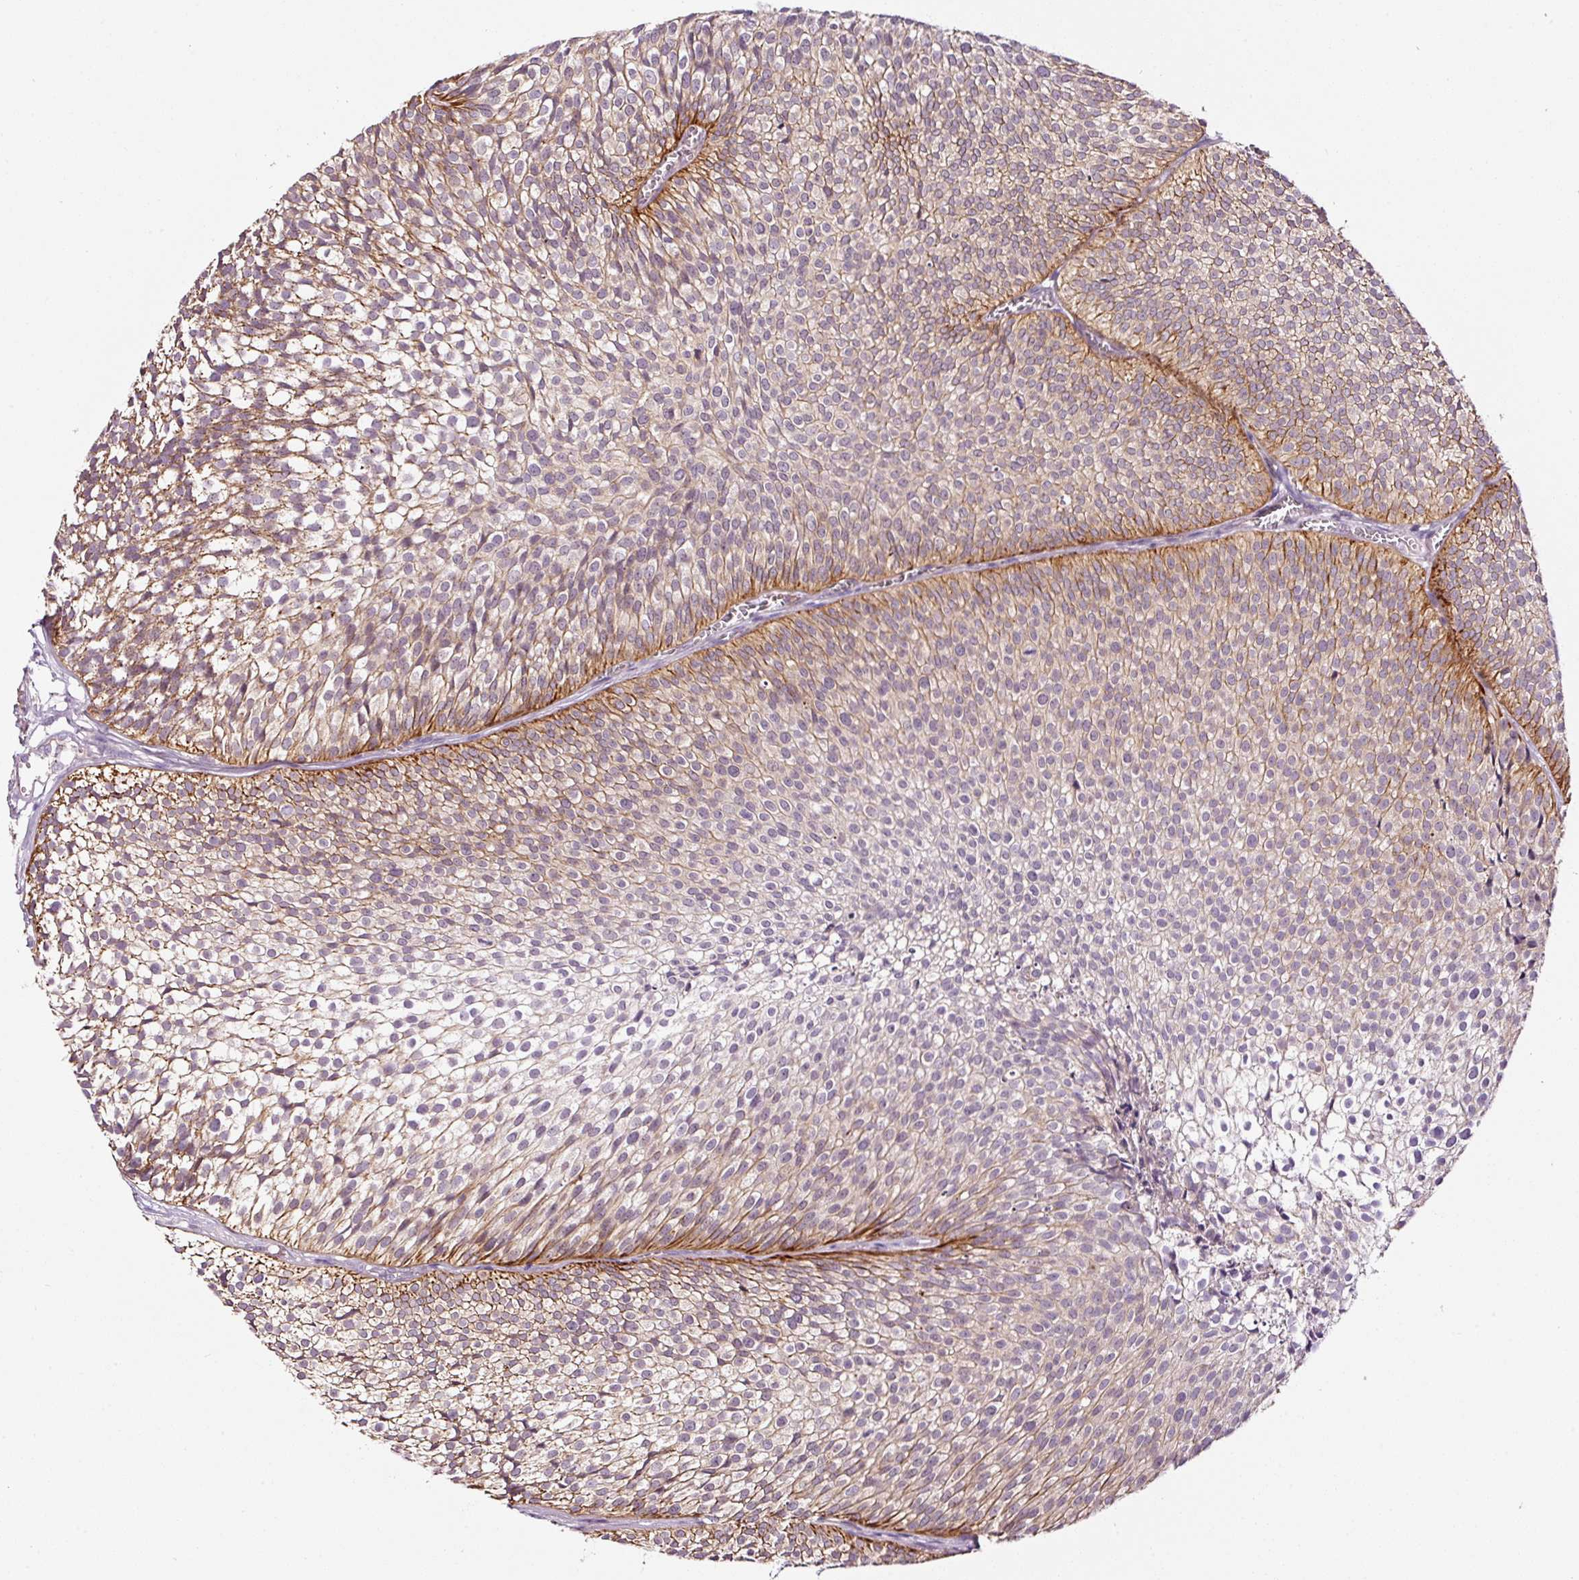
{"staining": {"intensity": "moderate", "quantity": ">75%", "location": "cytoplasmic/membranous"}, "tissue": "urothelial cancer", "cell_type": "Tumor cells", "image_type": "cancer", "snomed": [{"axis": "morphology", "description": "Urothelial carcinoma, Low grade"}, {"axis": "topography", "description": "Urinary bladder"}], "caption": "Immunohistochemical staining of human low-grade urothelial carcinoma shows medium levels of moderate cytoplasmic/membranous staining in approximately >75% of tumor cells.", "gene": "ABCB4", "patient": {"sex": "male", "age": 91}}